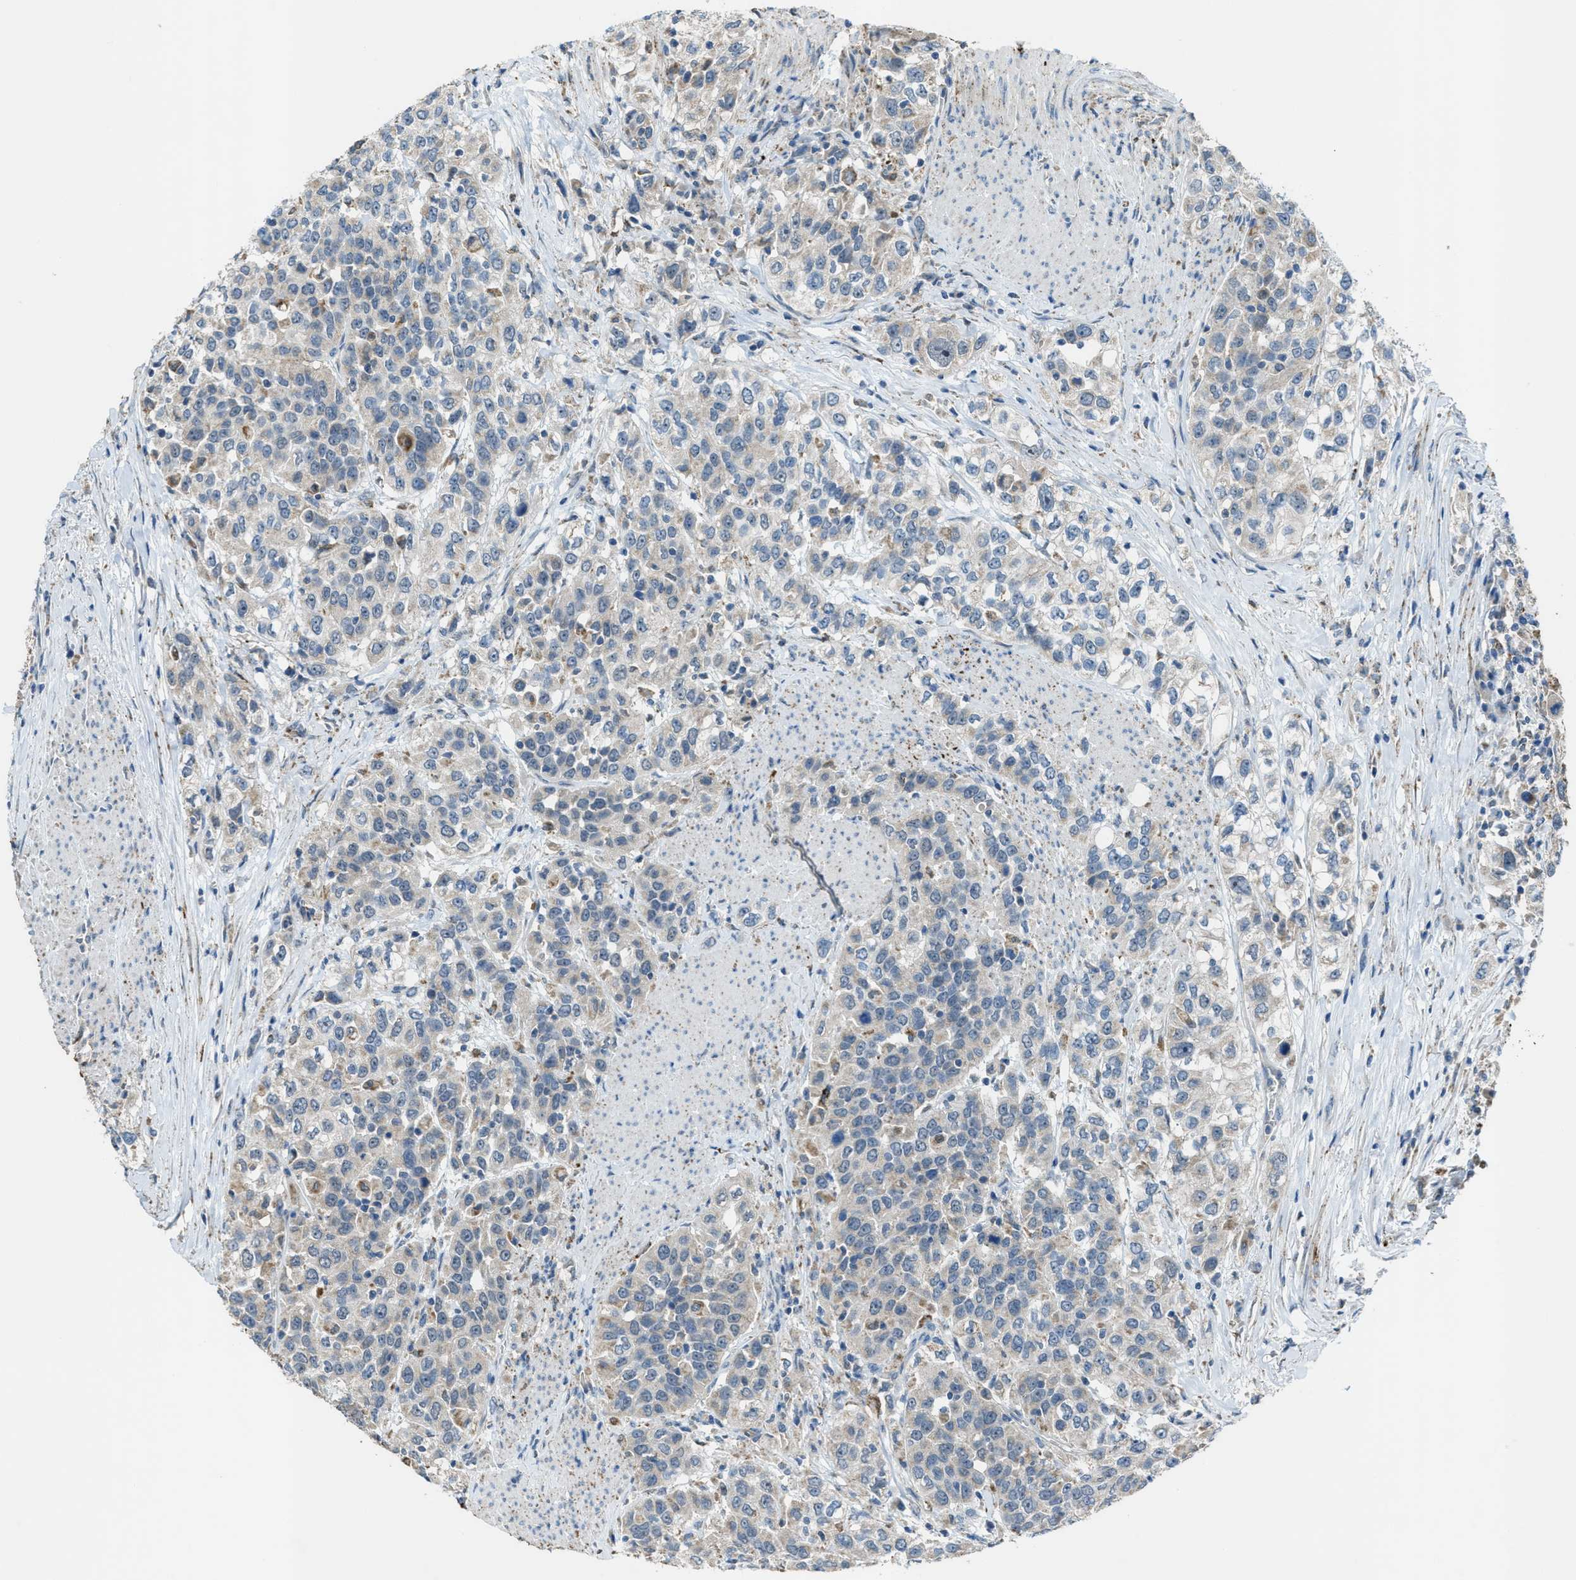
{"staining": {"intensity": "weak", "quantity": "<25%", "location": "cytoplasmic/membranous"}, "tissue": "urothelial cancer", "cell_type": "Tumor cells", "image_type": "cancer", "snomed": [{"axis": "morphology", "description": "Urothelial carcinoma, High grade"}, {"axis": "topography", "description": "Urinary bladder"}], "caption": "This is a micrograph of IHC staining of urothelial cancer, which shows no staining in tumor cells.", "gene": "CDON", "patient": {"sex": "female", "age": 80}}